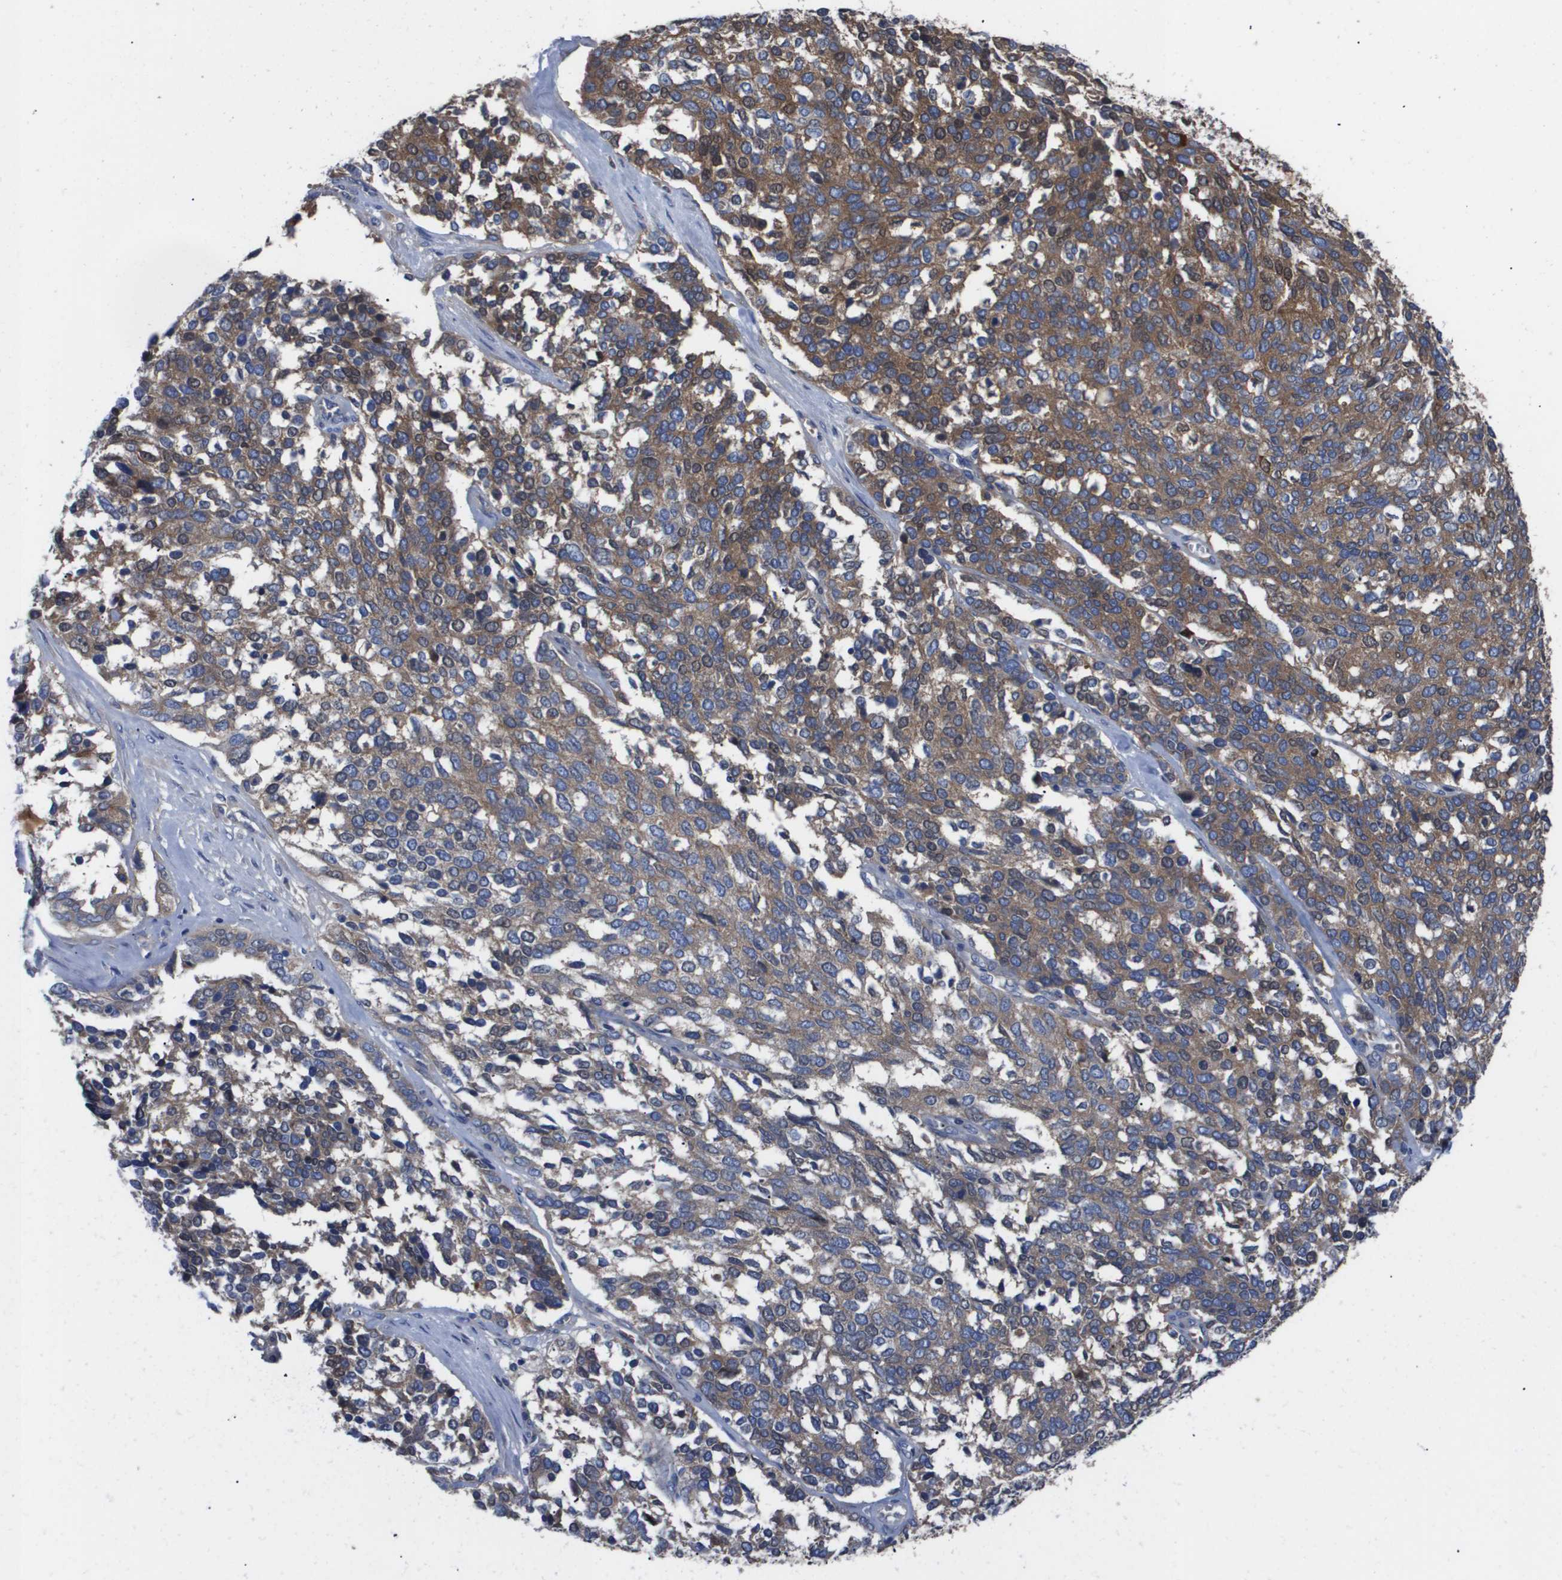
{"staining": {"intensity": "moderate", "quantity": ">75%", "location": "cytoplasmic/membranous"}, "tissue": "ovarian cancer", "cell_type": "Tumor cells", "image_type": "cancer", "snomed": [{"axis": "morphology", "description": "Cystadenocarcinoma, serous, NOS"}, {"axis": "topography", "description": "Ovary"}], "caption": "Ovarian cancer tissue demonstrates moderate cytoplasmic/membranous expression in about >75% of tumor cells (brown staining indicates protein expression, while blue staining denotes nuclei).", "gene": "SERPINA6", "patient": {"sex": "female", "age": 44}}